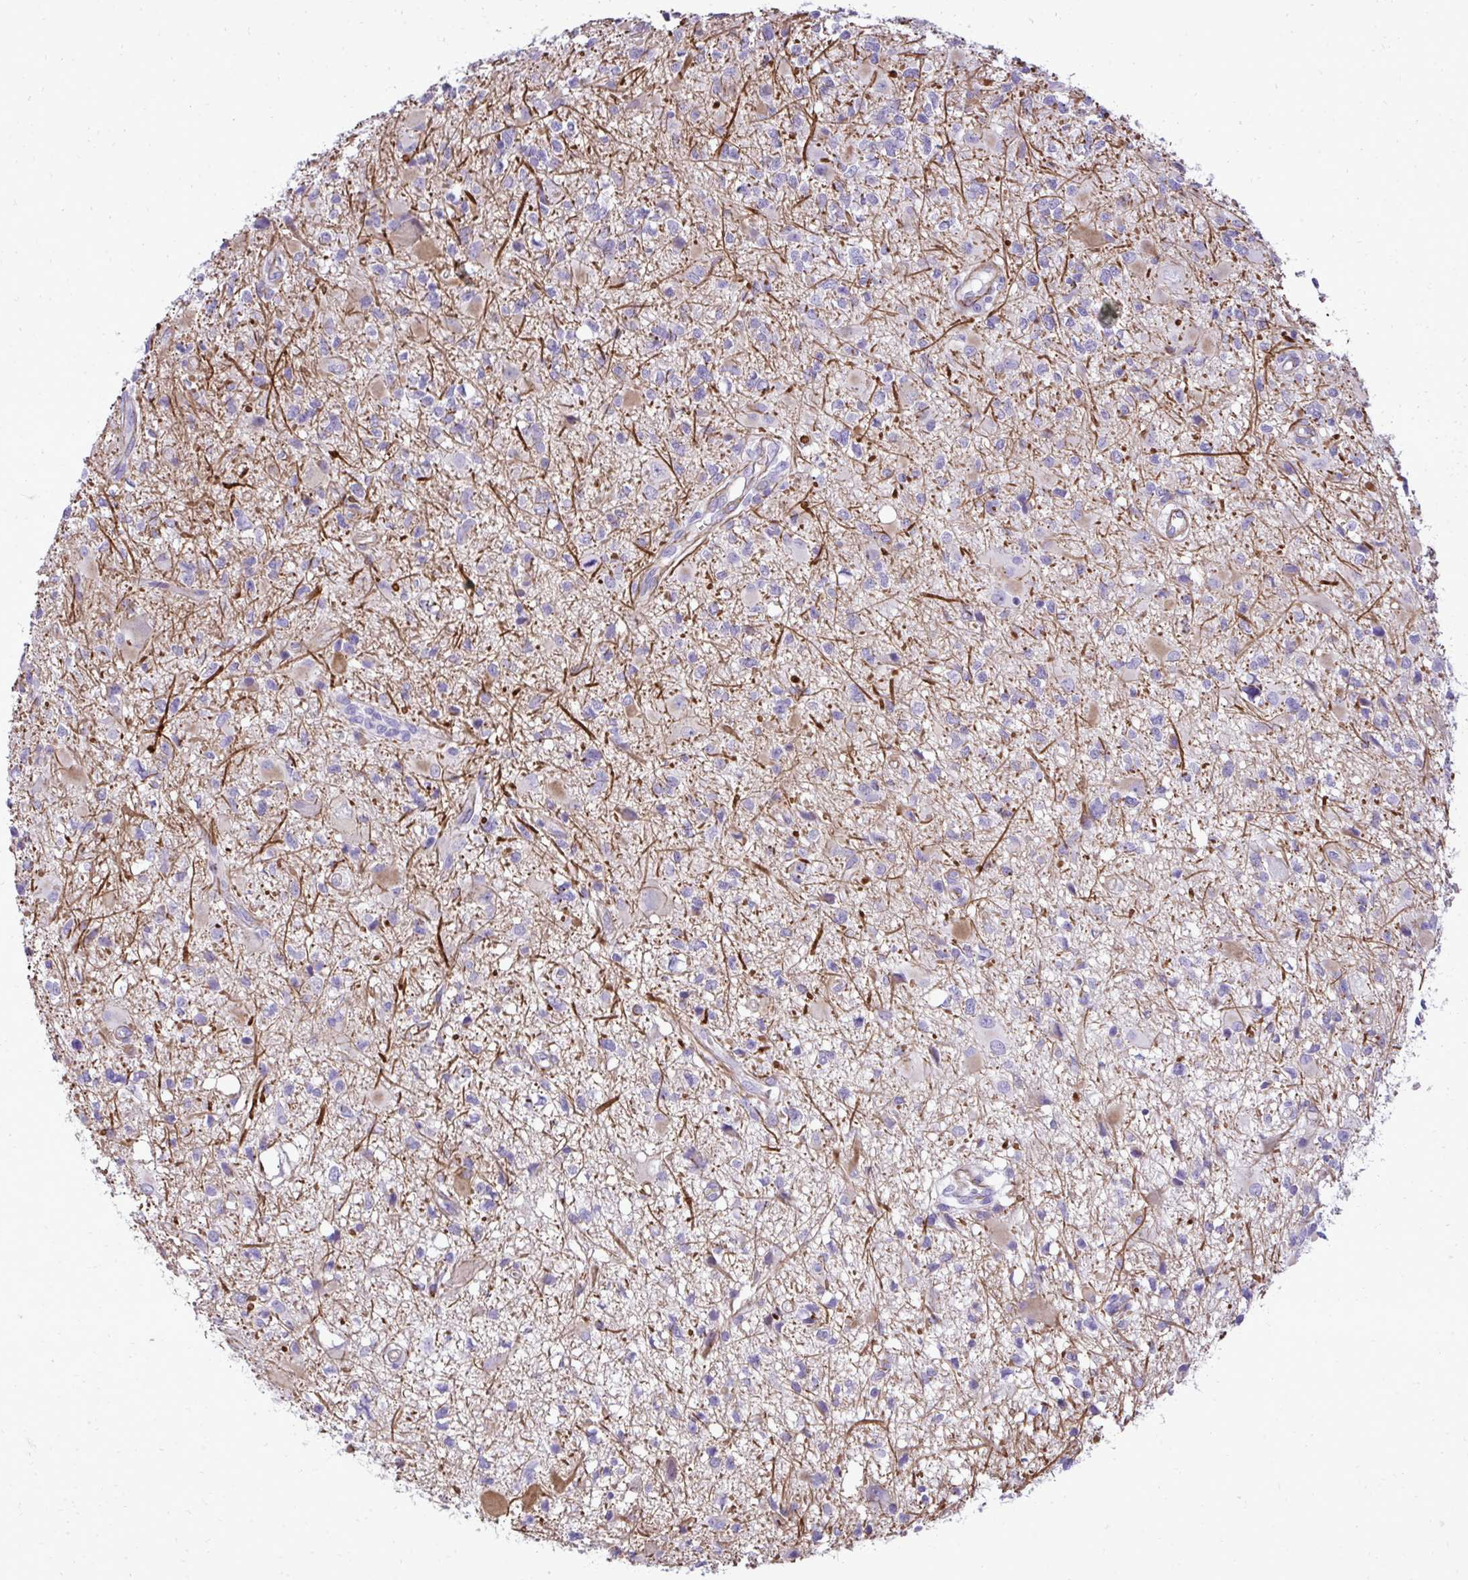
{"staining": {"intensity": "weak", "quantity": "<25%", "location": "cytoplasmic/membranous"}, "tissue": "glioma", "cell_type": "Tumor cells", "image_type": "cancer", "snomed": [{"axis": "morphology", "description": "Glioma, malignant, High grade"}, {"axis": "topography", "description": "Brain"}], "caption": "The image displays no significant staining in tumor cells of glioma. Nuclei are stained in blue.", "gene": "PITPNM3", "patient": {"sex": "male", "age": 54}}